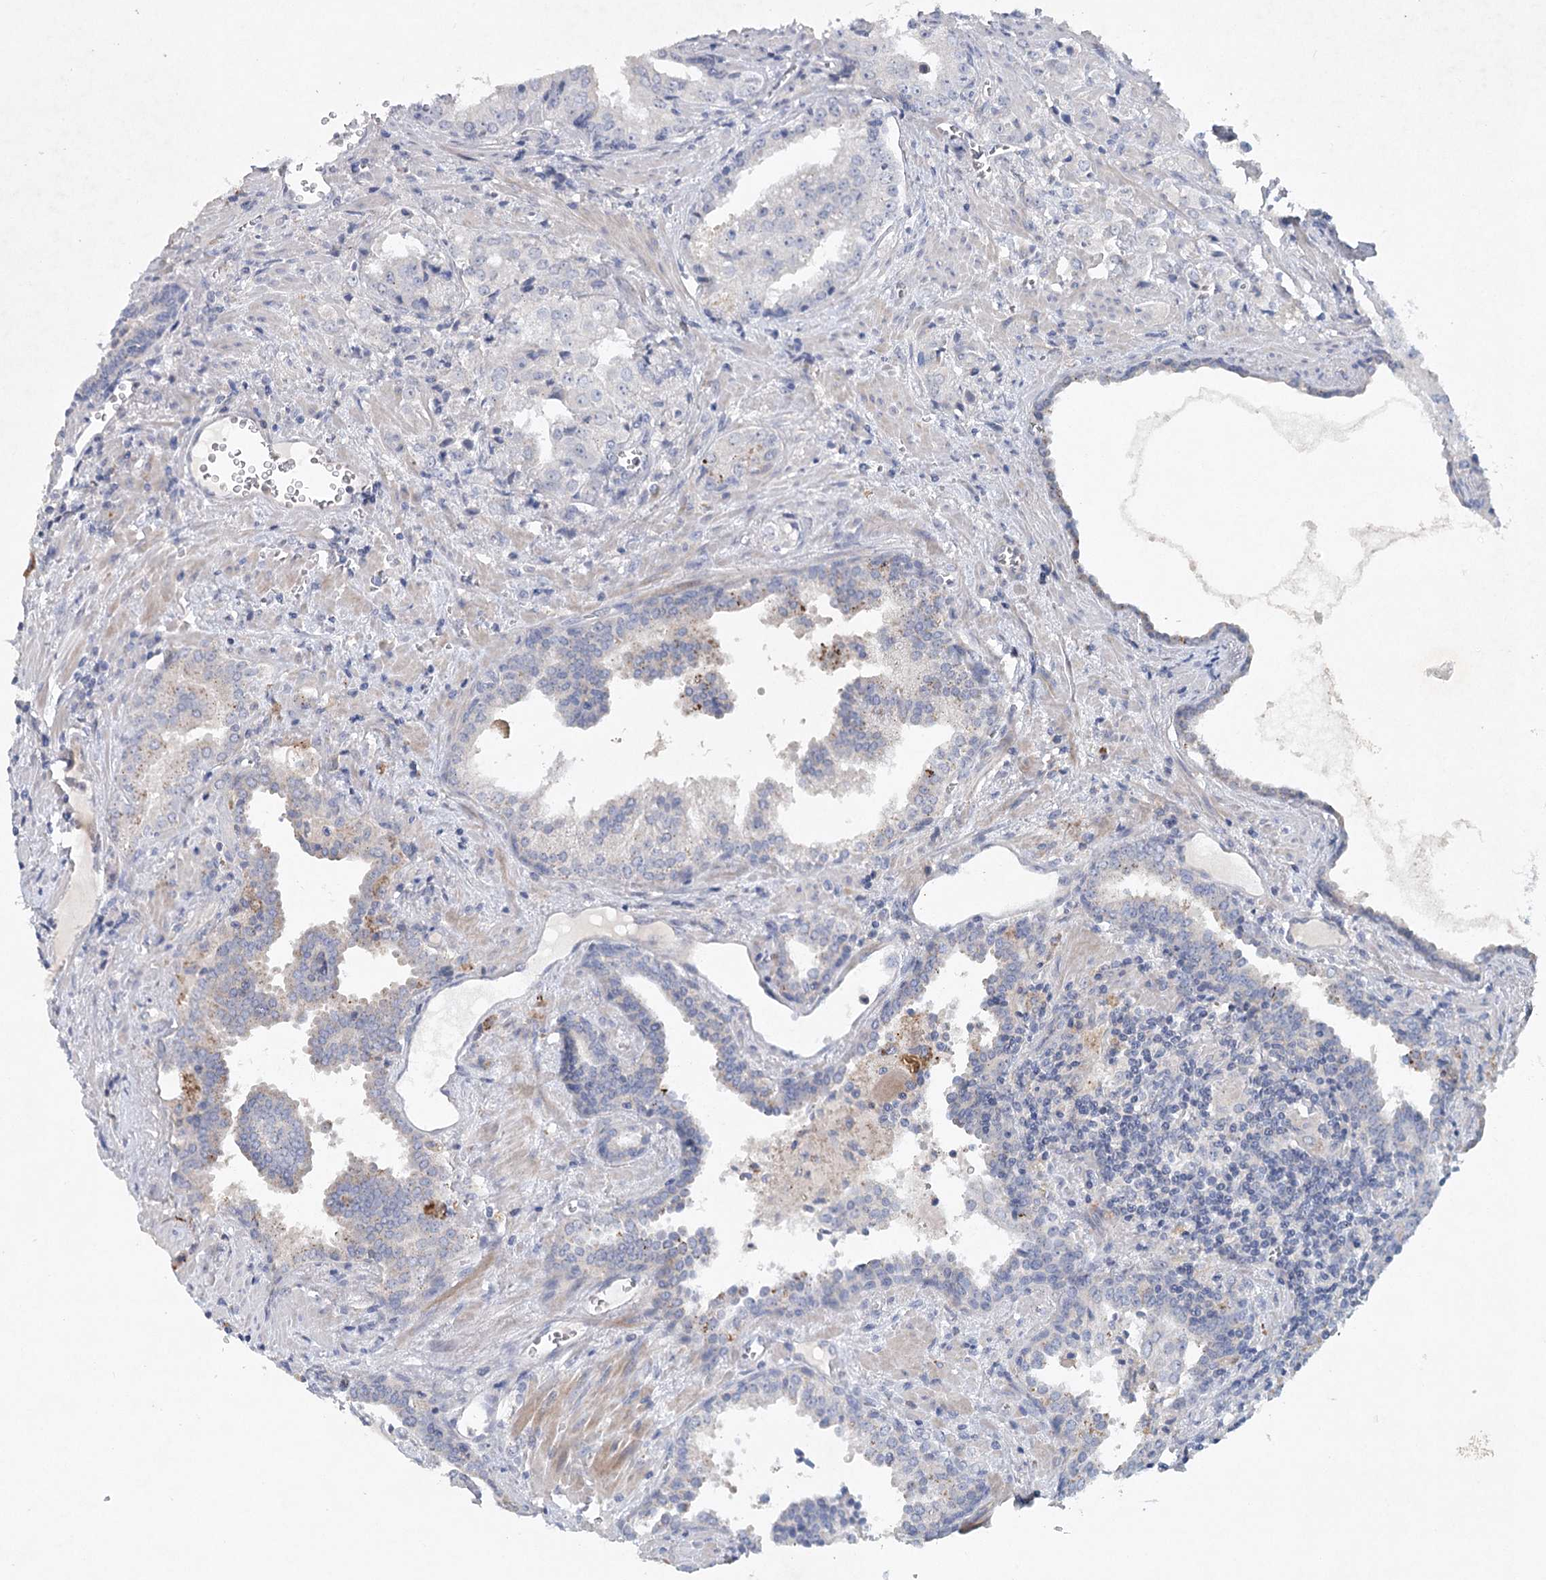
{"staining": {"intensity": "negative", "quantity": "none", "location": "none"}, "tissue": "prostate cancer", "cell_type": "Tumor cells", "image_type": "cancer", "snomed": [{"axis": "morphology", "description": "Adenocarcinoma, High grade"}, {"axis": "topography", "description": "Prostate"}], "caption": "This is an immunohistochemistry (IHC) micrograph of human prostate cancer (adenocarcinoma (high-grade)). There is no staining in tumor cells.", "gene": "MAP3K13", "patient": {"sex": "male", "age": 68}}